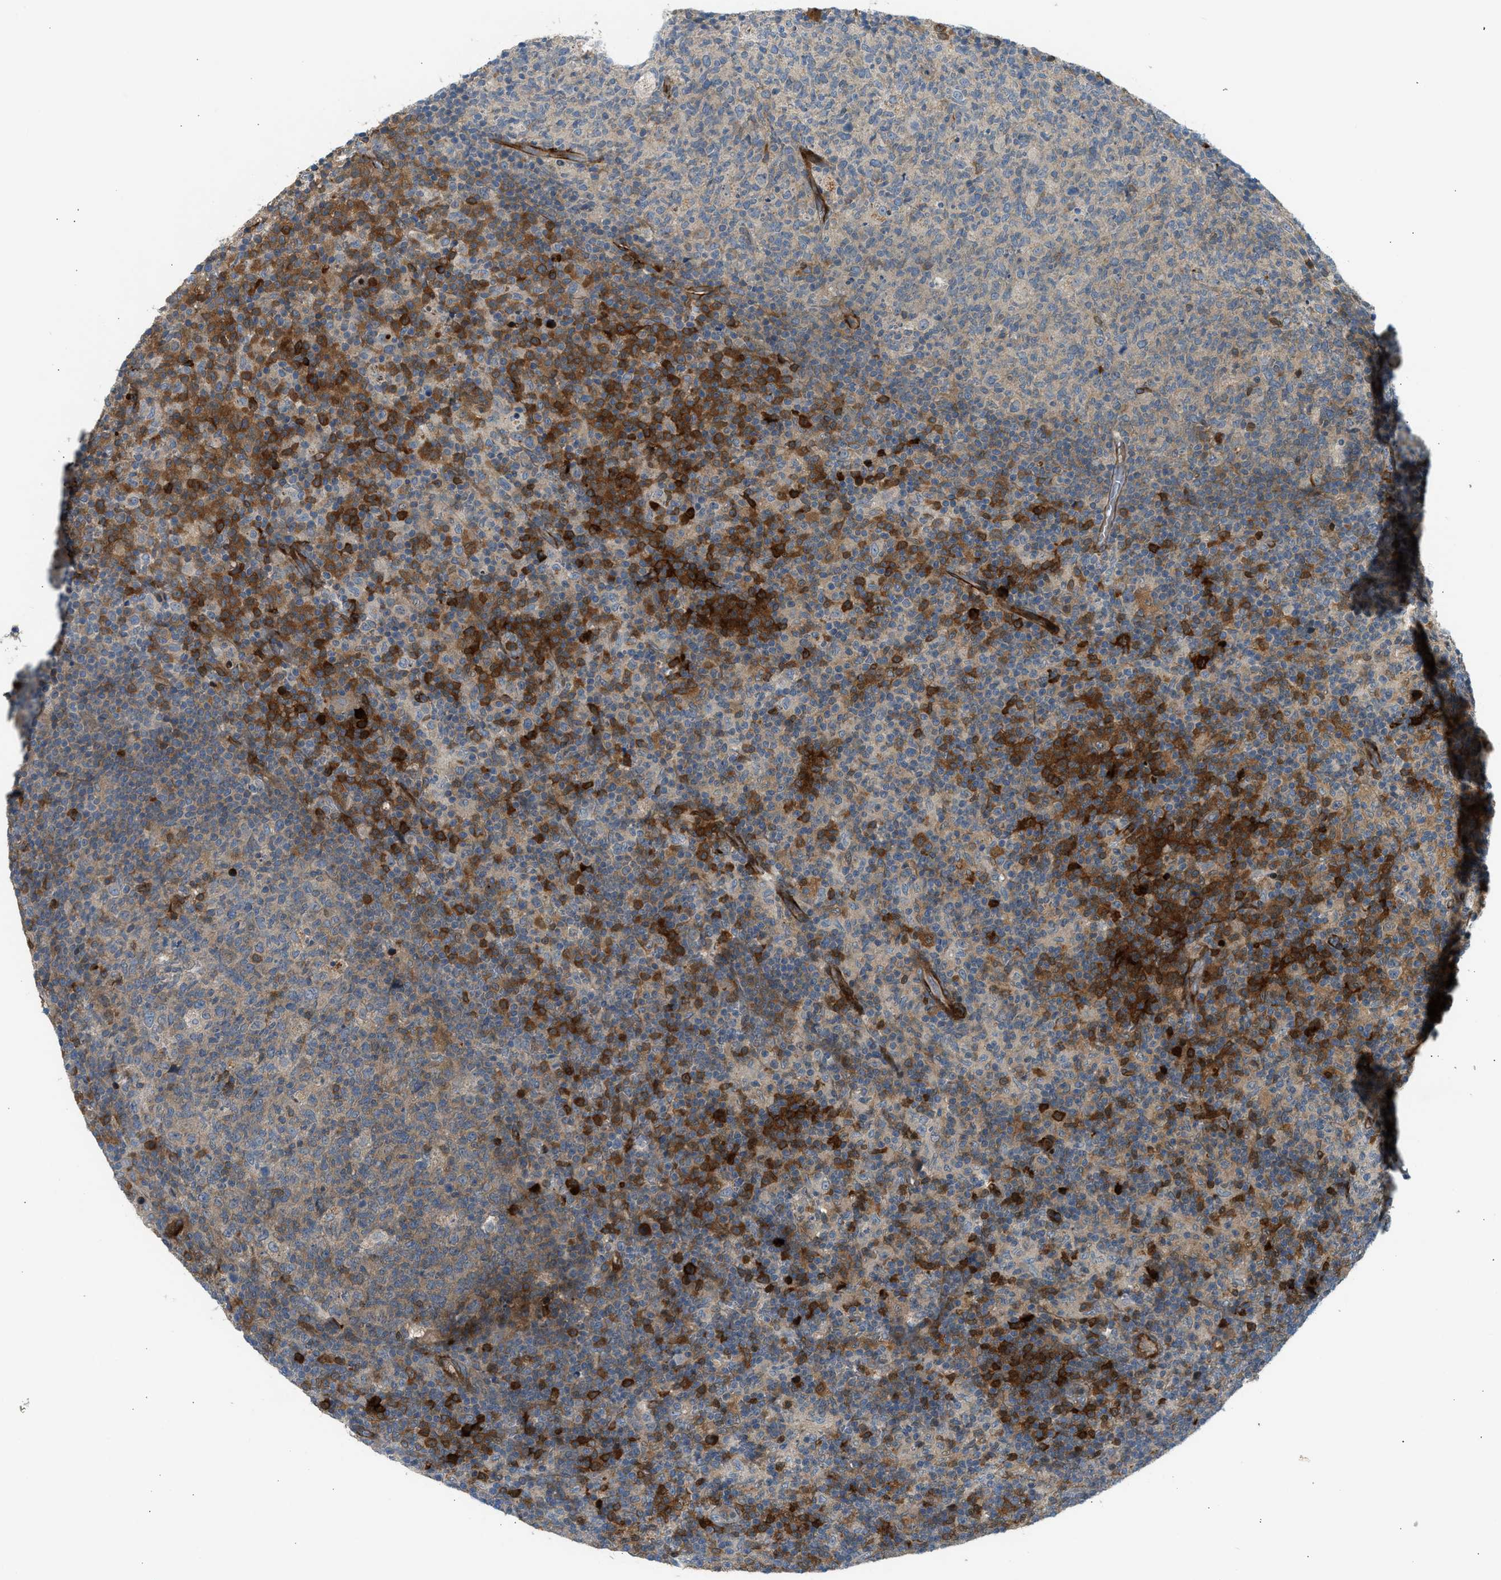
{"staining": {"intensity": "moderate", "quantity": "<25%", "location": "cytoplasmic/membranous"}, "tissue": "lymph node", "cell_type": "Germinal center cells", "image_type": "normal", "snomed": [{"axis": "morphology", "description": "Normal tissue, NOS"}, {"axis": "morphology", "description": "Inflammation, NOS"}, {"axis": "topography", "description": "Lymph node"}], "caption": "IHC (DAB) staining of unremarkable human lymph node demonstrates moderate cytoplasmic/membranous protein positivity in approximately <25% of germinal center cells. The staining is performed using DAB (3,3'-diaminobenzidine) brown chromogen to label protein expression. The nuclei are counter-stained blue using hematoxylin.", "gene": "EDNRA", "patient": {"sex": "male", "age": 55}}